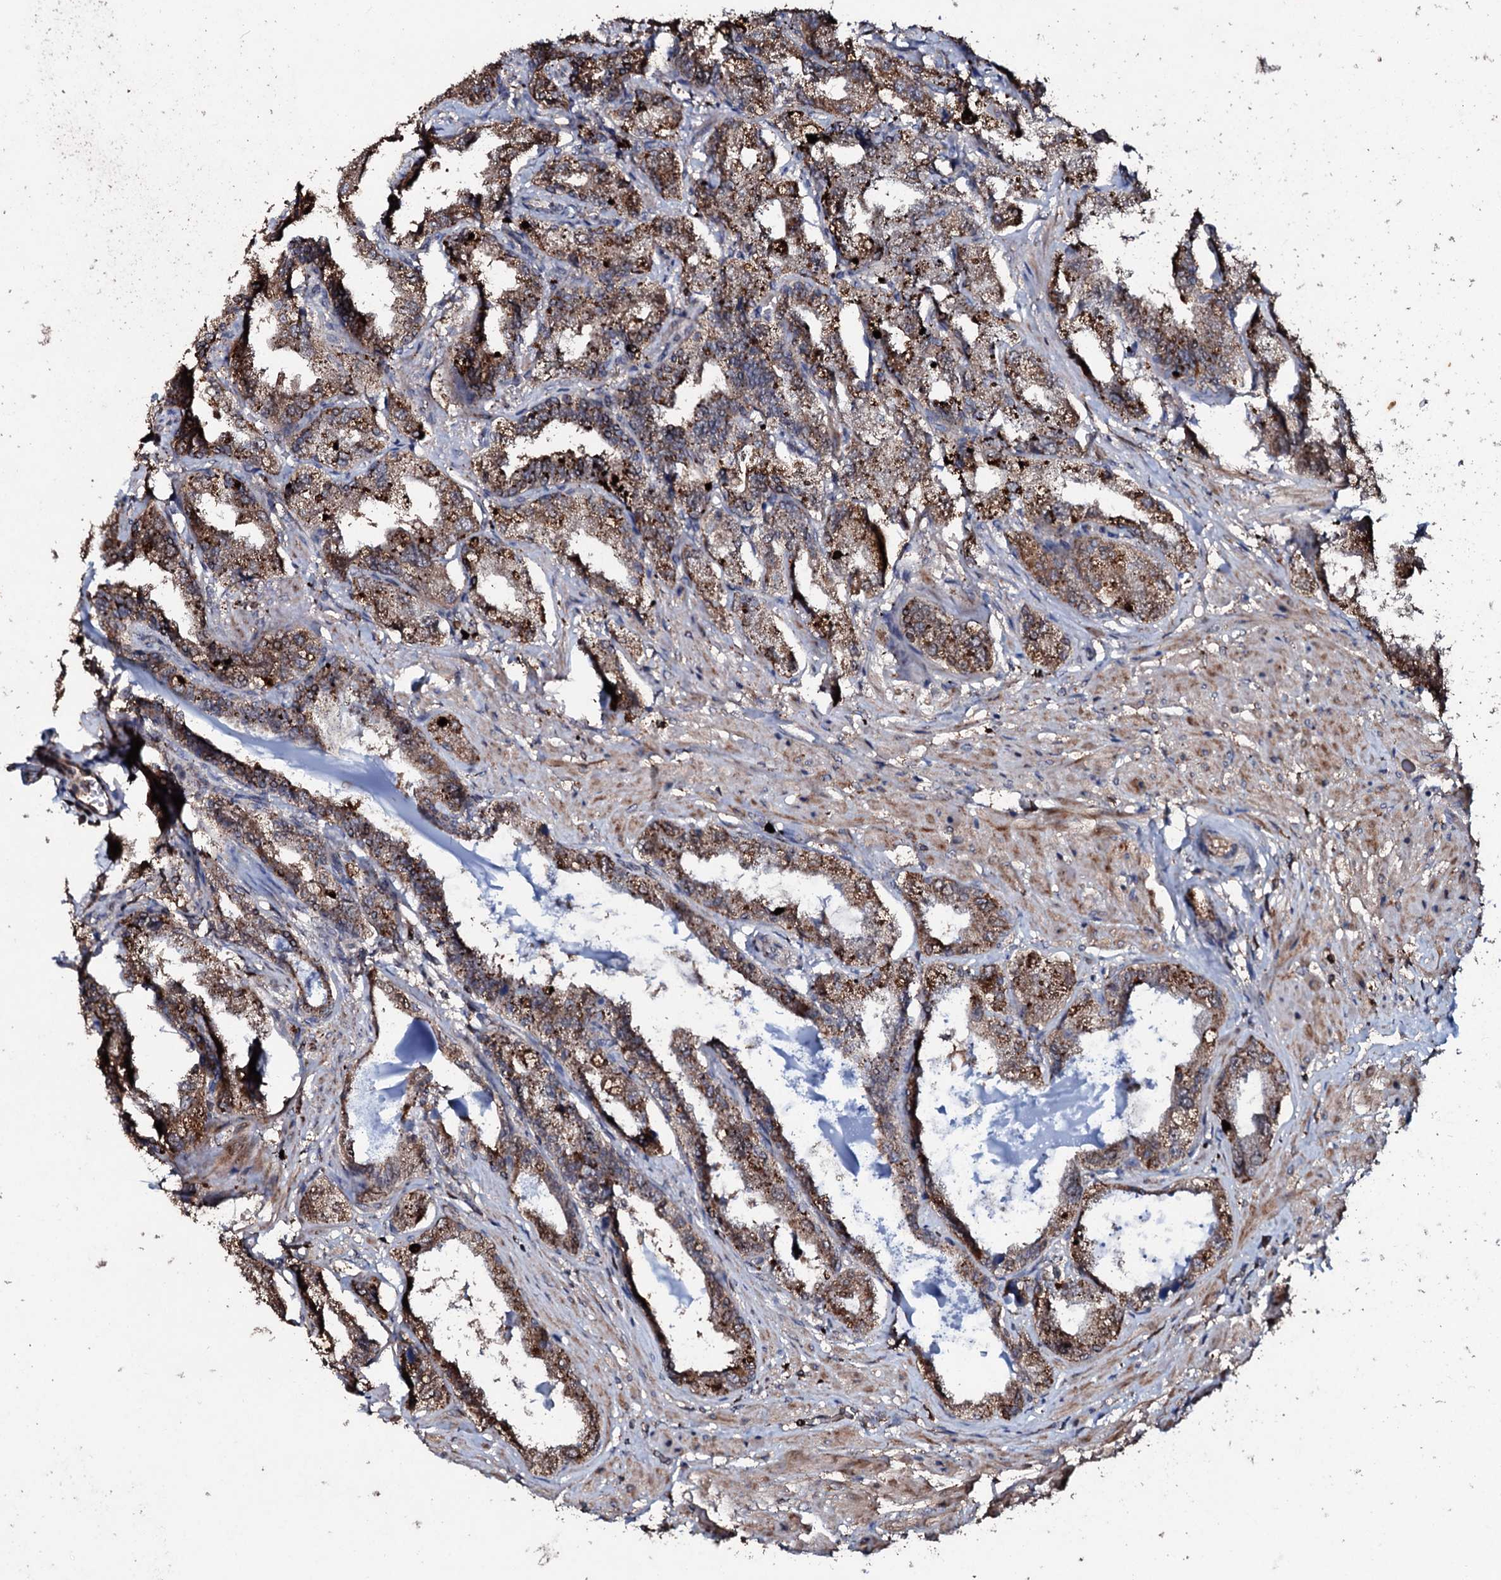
{"staining": {"intensity": "moderate", "quantity": ">75%", "location": "cytoplasmic/membranous"}, "tissue": "seminal vesicle", "cell_type": "Glandular cells", "image_type": "normal", "snomed": [{"axis": "morphology", "description": "Normal tissue, NOS"}, {"axis": "topography", "description": "Seminal veicle"}], "caption": "Protein staining by immunohistochemistry displays moderate cytoplasmic/membranous staining in approximately >75% of glandular cells in benign seminal vesicle.", "gene": "SDHAF2", "patient": {"sex": "male", "age": 63}}